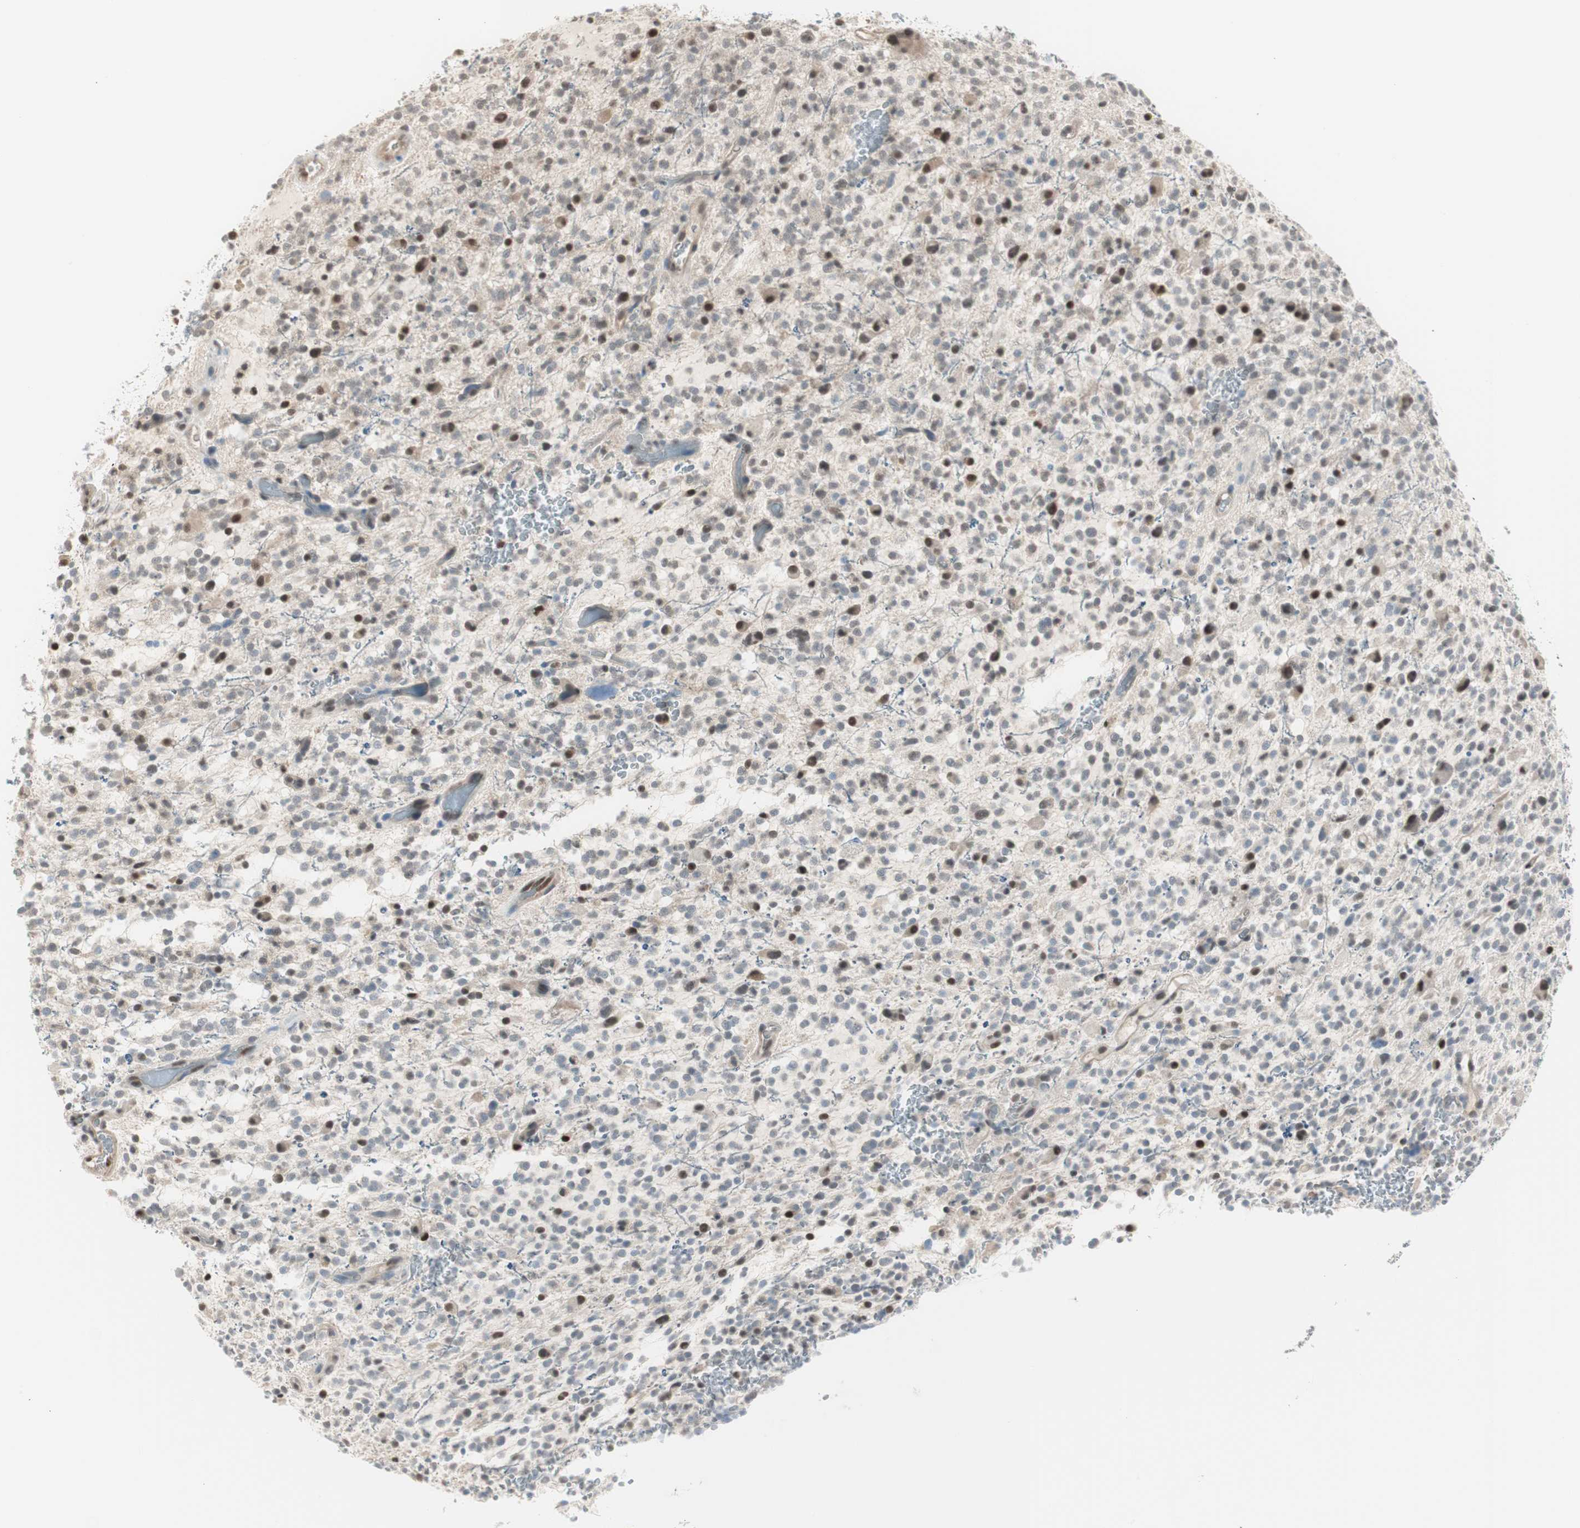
{"staining": {"intensity": "strong", "quantity": "25%-75%", "location": "nuclear"}, "tissue": "glioma", "cell_type": "Tumor cells", "image_type": "cancer", "snomed": [{"axis": "morphology", "description": "Glioma, malignant, High grade"}, {"axis": "topography", "description": "Brain"}], "caption": "This is a photomicrograph of immunohistochemistry (IHC) staining of glioma, which shows strong staining in the nuclear of tumor cells.", "gene": "LONP2", "patient": {"sex": "male", "age": 48}}